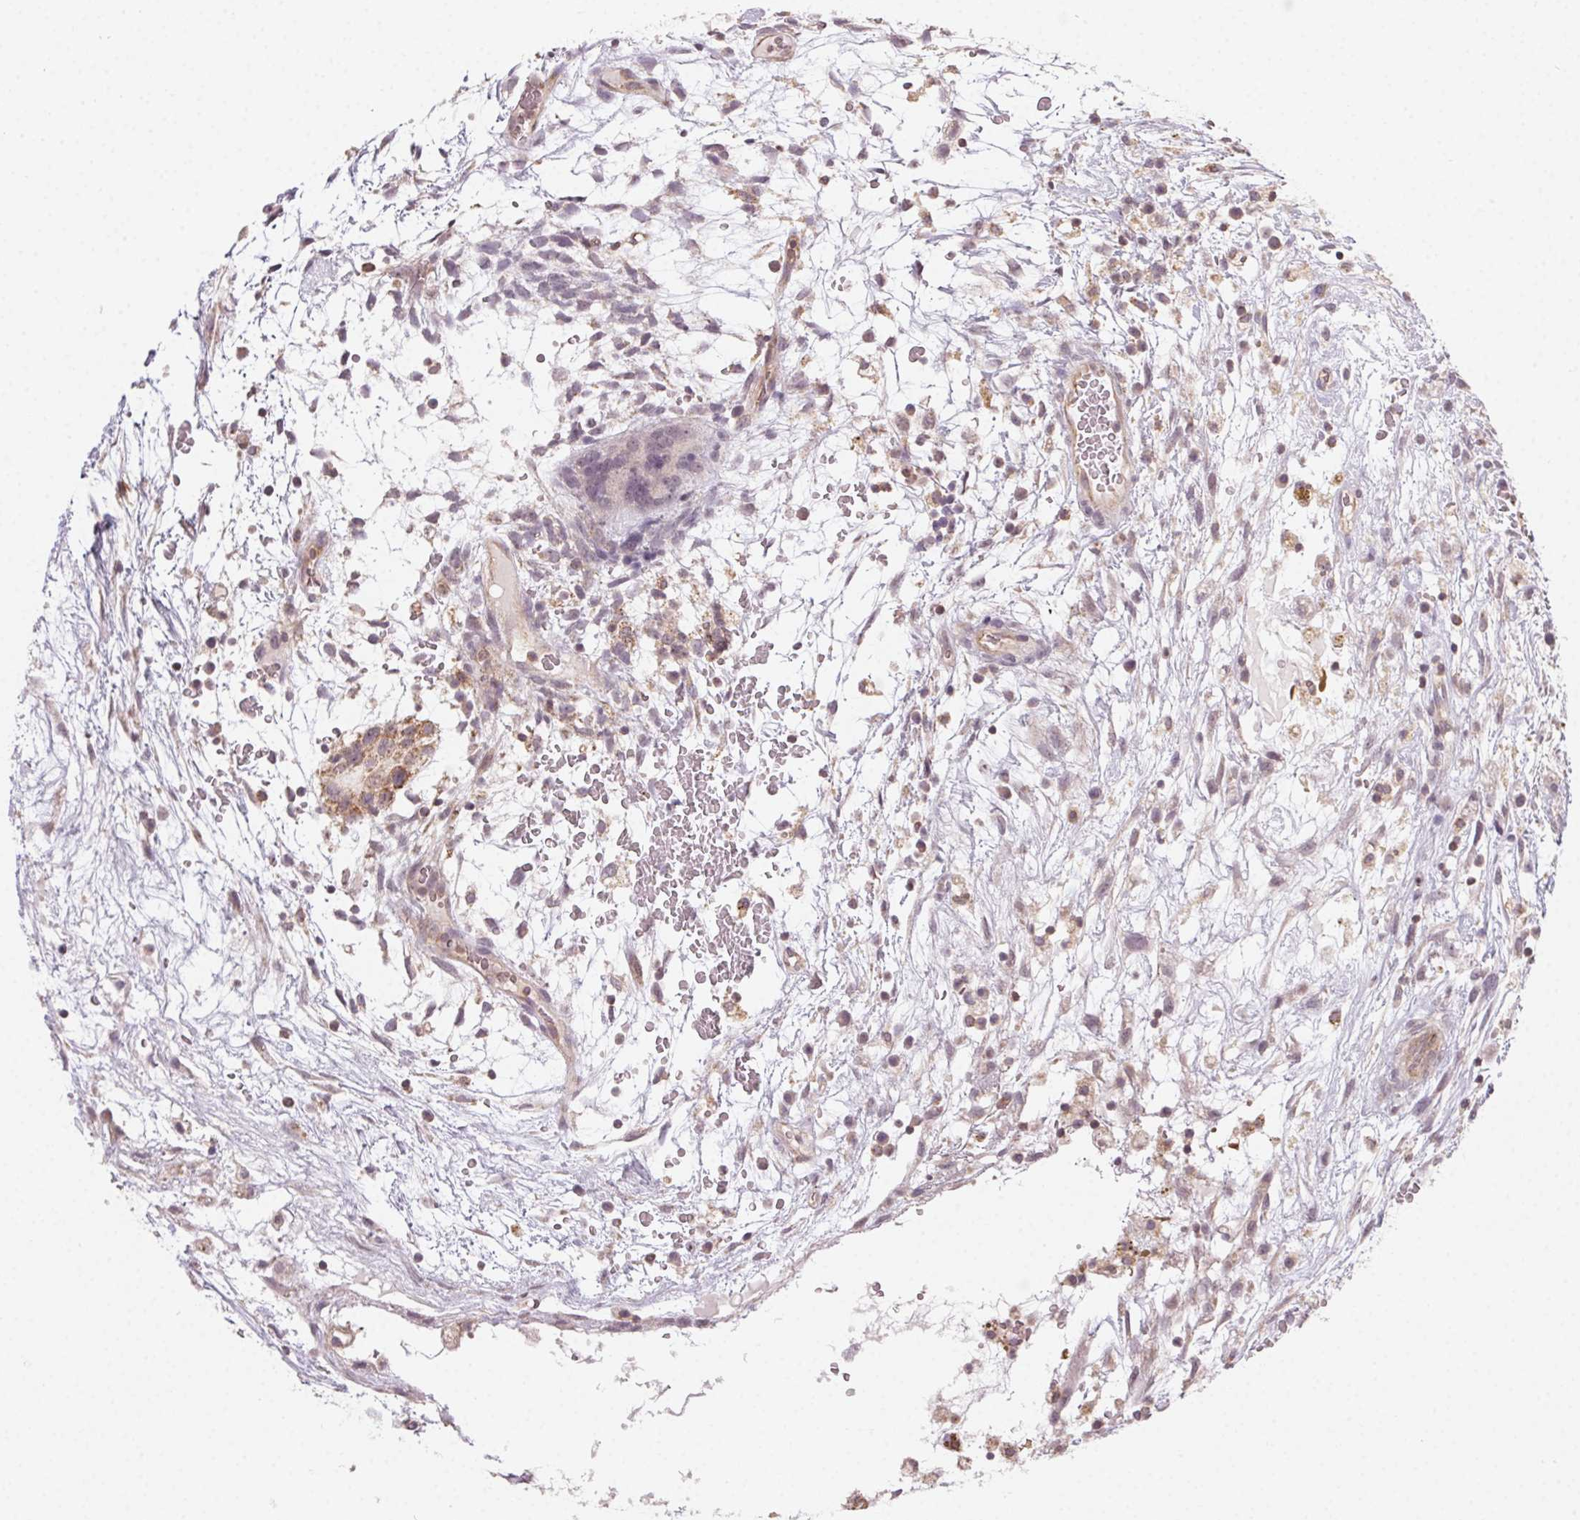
{"staining": {"intensity": "negative", "quantity": "none", "location": "none"}, "tissue": "testis cancer", "cell_type": "Tumor cells", "image_type": "cancer", "snomed": [{"axis": "morphology", "description": "Normal tissue, NOS"}, {"axis": "morphology", "description": "Carcinoma, Embryonal, NOS"}, {"axis": "topography", "description": "Testis"}], "caption": "Tumor cells show no significant protein staining in testis cancer.", "gene": "NCOA4", "patient": {"sex": "male", "age": 32}}